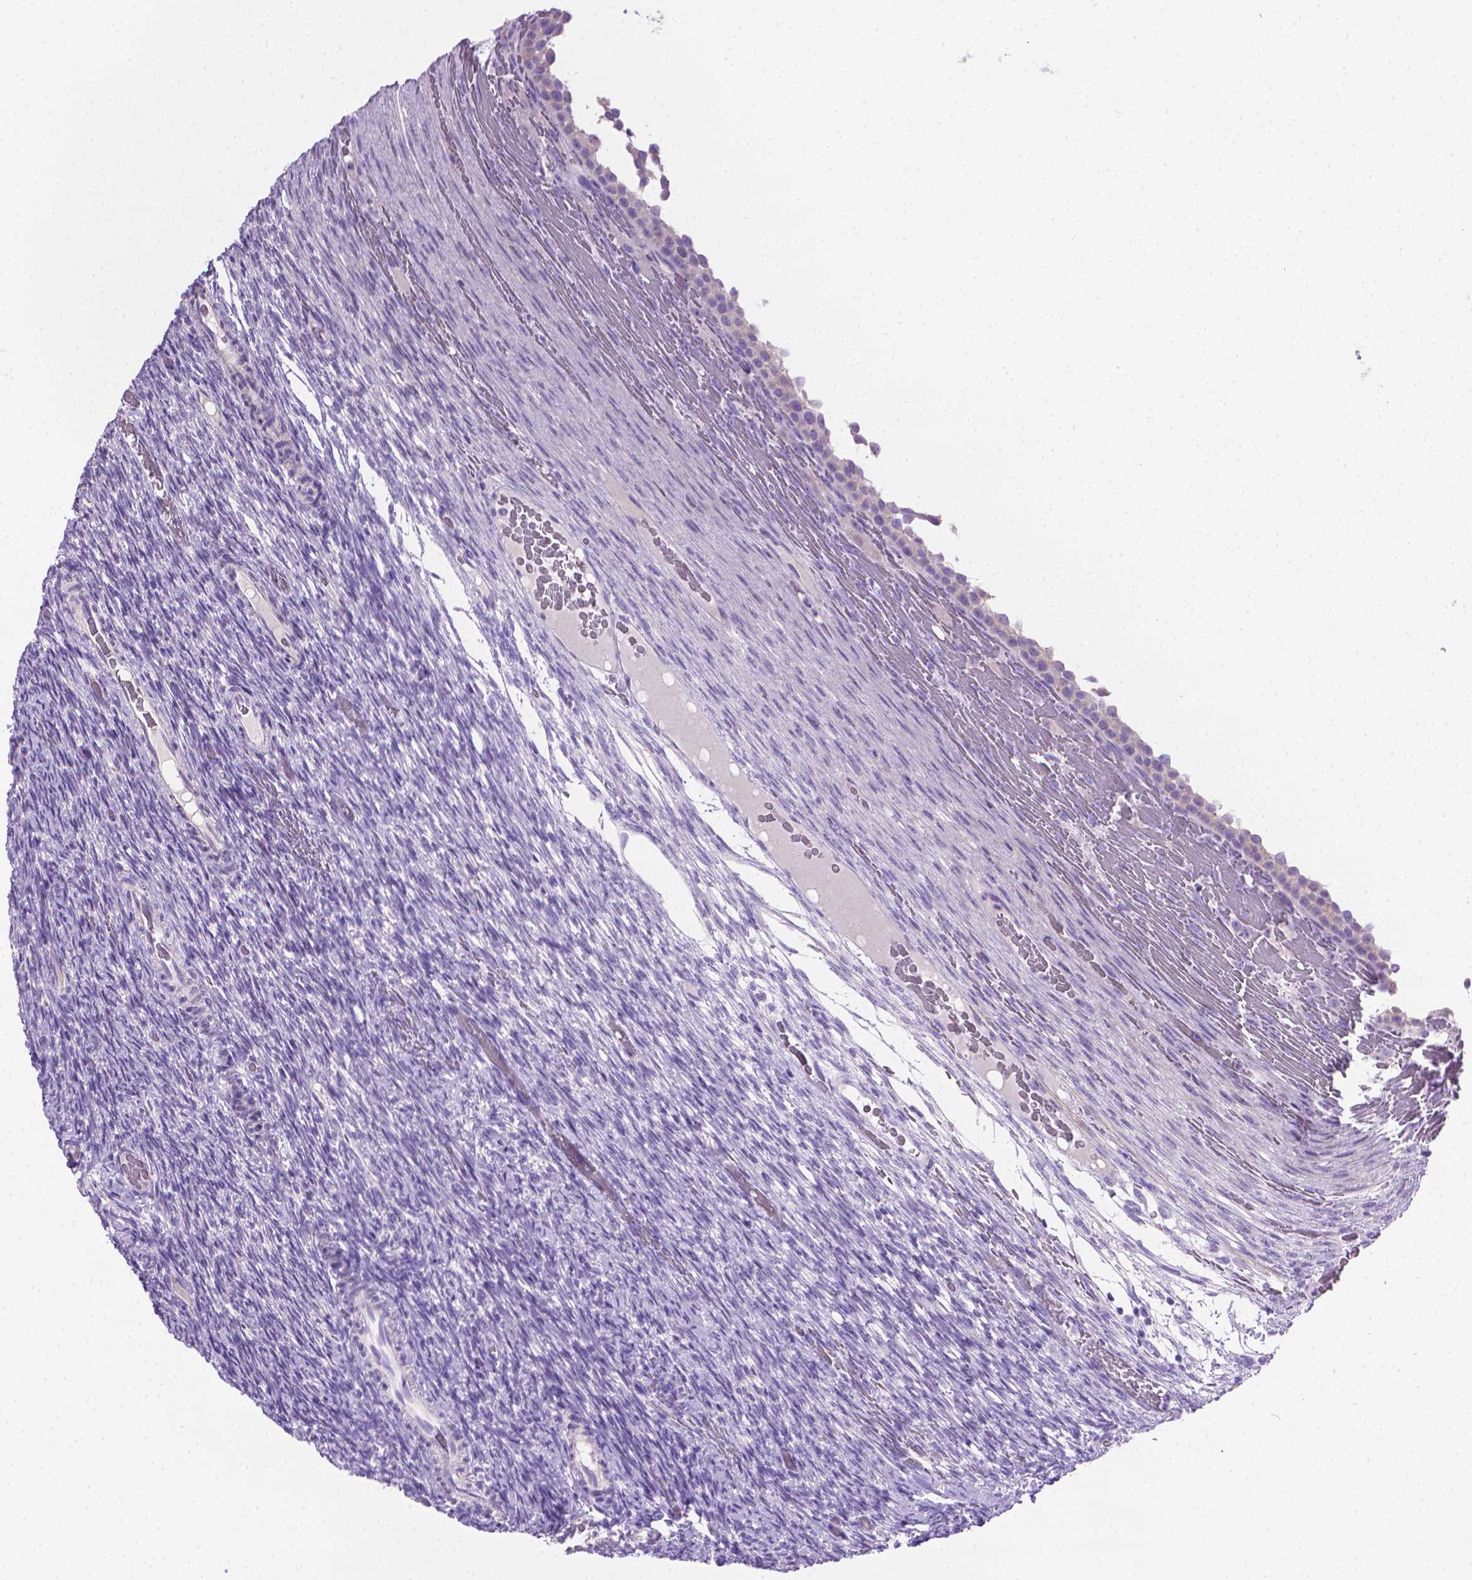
{"staining": {"intensity": "negative", "quantity": "none", "location": "none"}, "tissue": "ovary", "cell_type": "Ovarian stroma cells", "image_type": "normal", "snomed": [{"axis": "morphology", "description": "Normal tissue, NOS"}, {"axis": "topography", "description": "Ovary"}], "caption": "An immunohistochemistry (IHC) photomicrograph of unremarkable ovary is shown. There is no staining in ovarian stroma cells of ovary. (DAB (3,3'-diaminobenzidine) IHC with hematoxylin counter stain).", "gene": "PNMA2", "patient": {"sex": "female", "age": 34}}